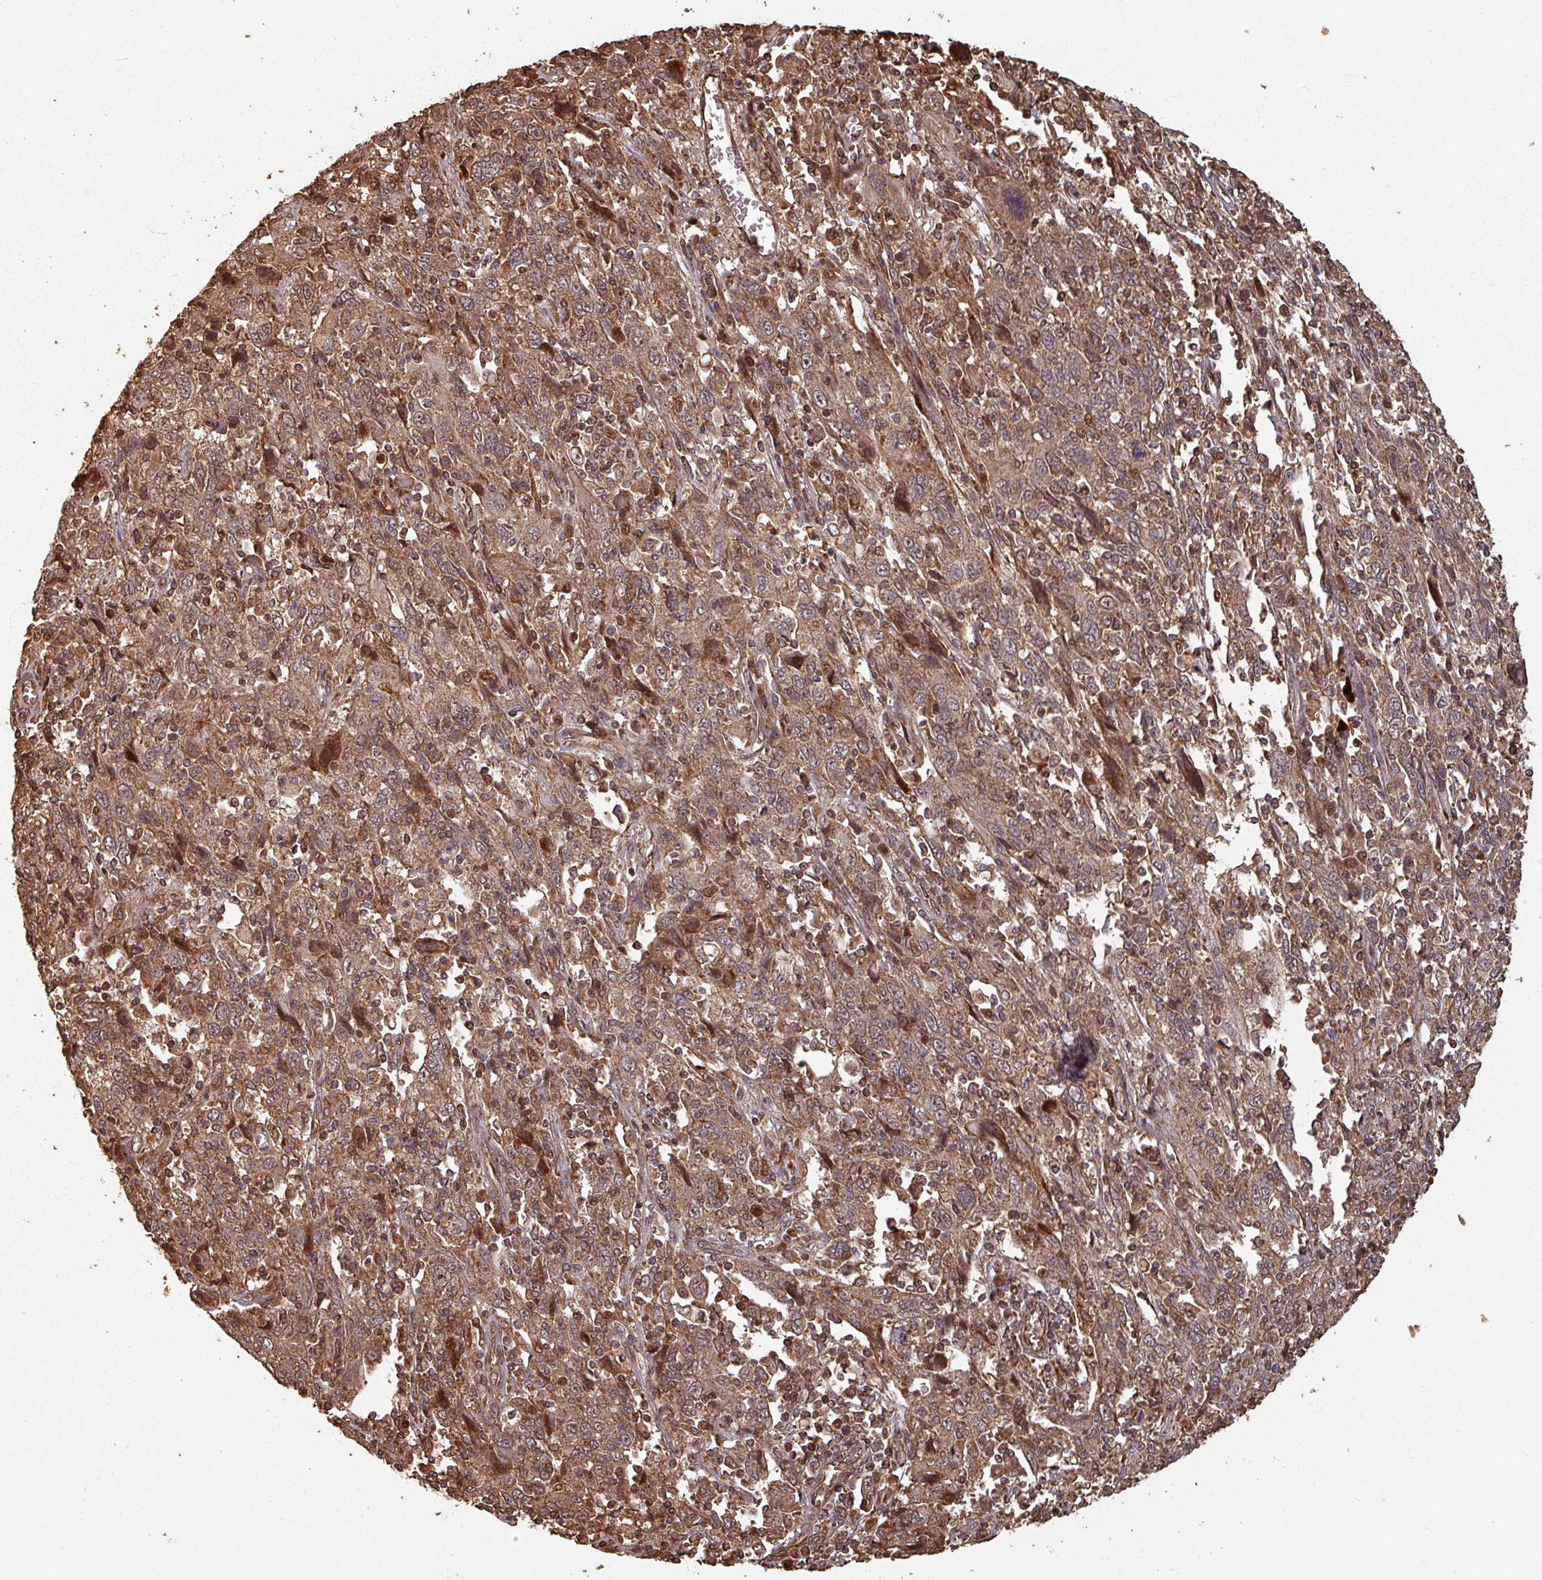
{"staining": {"intensity": "strong", "quantity": ">75%", "location": "cytoplasmic/membranous,nuclear"}, "tissue": "cervical cancer", "cell_type": "Tumor cells", "image_type": "cancer", "snomed": [{"axis": "morphology", "description": "Squamous cell carcinoma, NOS"}, {"axis": "topography", "description": "Cervix"}], "caption": "Cervical cancer (squamous cell carcinoma) stained for a protein demonstrates strong cytoplasmic/membranous and nuclear positivity in tumor cells.", "gene": "EID1", "patient": {"sex": "female", "age": 46}}